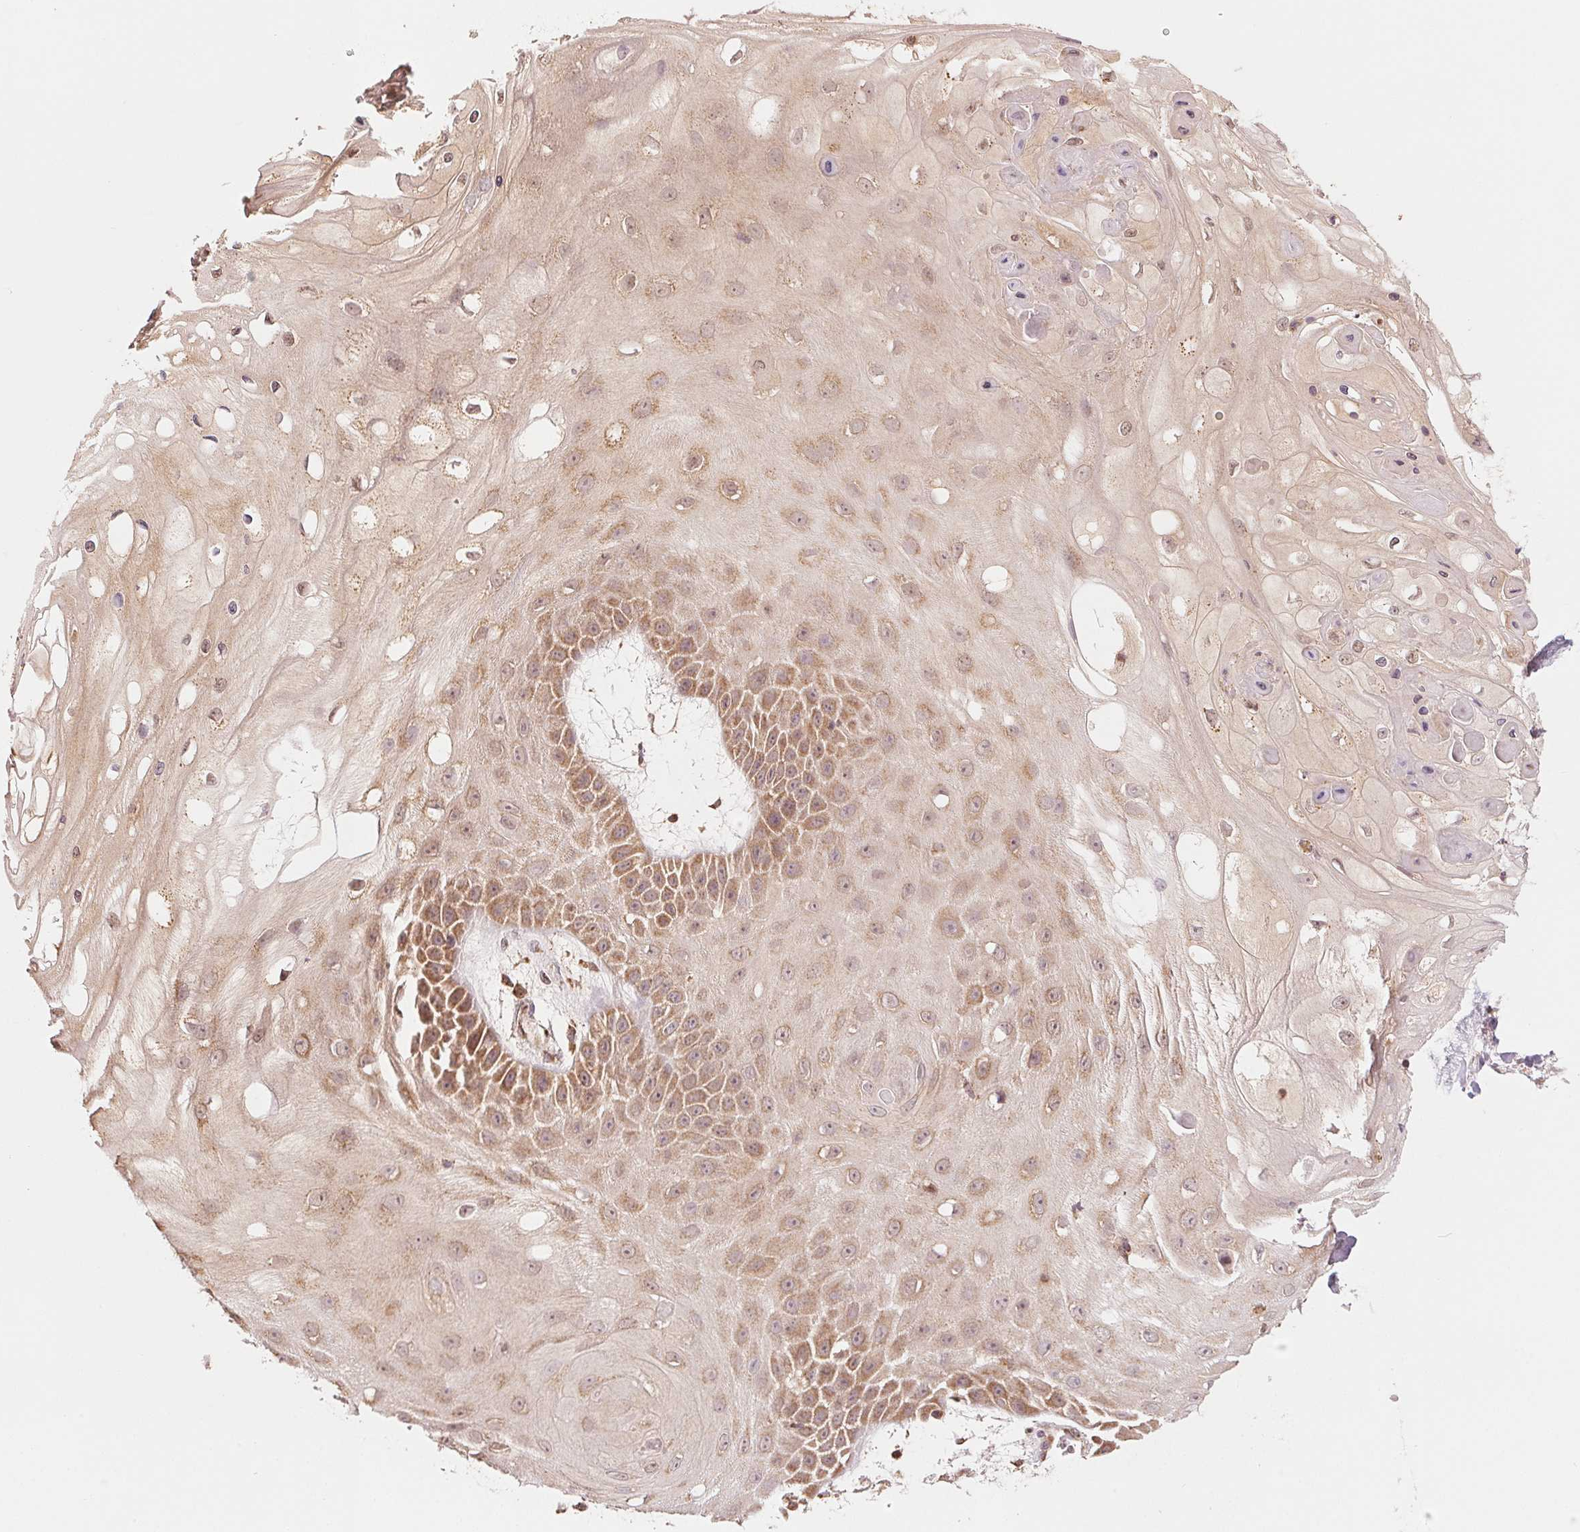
{"staining": {"intensity": "moderate", "quantity": "<25%", "location": "cytoplasmic/membranous"}, "tissue": "skin cancer", "cell_type": "Tumor cells", "image_type": "cancer", "snomed": [{"axis": "morphology", "description": "Squamous cell carcinoma, NOS"}, {"axis": "topography", "description": "Skin"}], "caption": "Immunohistochemical staining of human skin squamous cell carcinoma demonstrates moderate cytoplasmic/membranous protein staining in about <25% of tumor cells. Using DAB (brown) and hematoxylin (blue) stains, captured at high magnification using brightfield microscopy.", "gene": "ARHGAP6", "patient": {"sex": "male", "age": 70}}